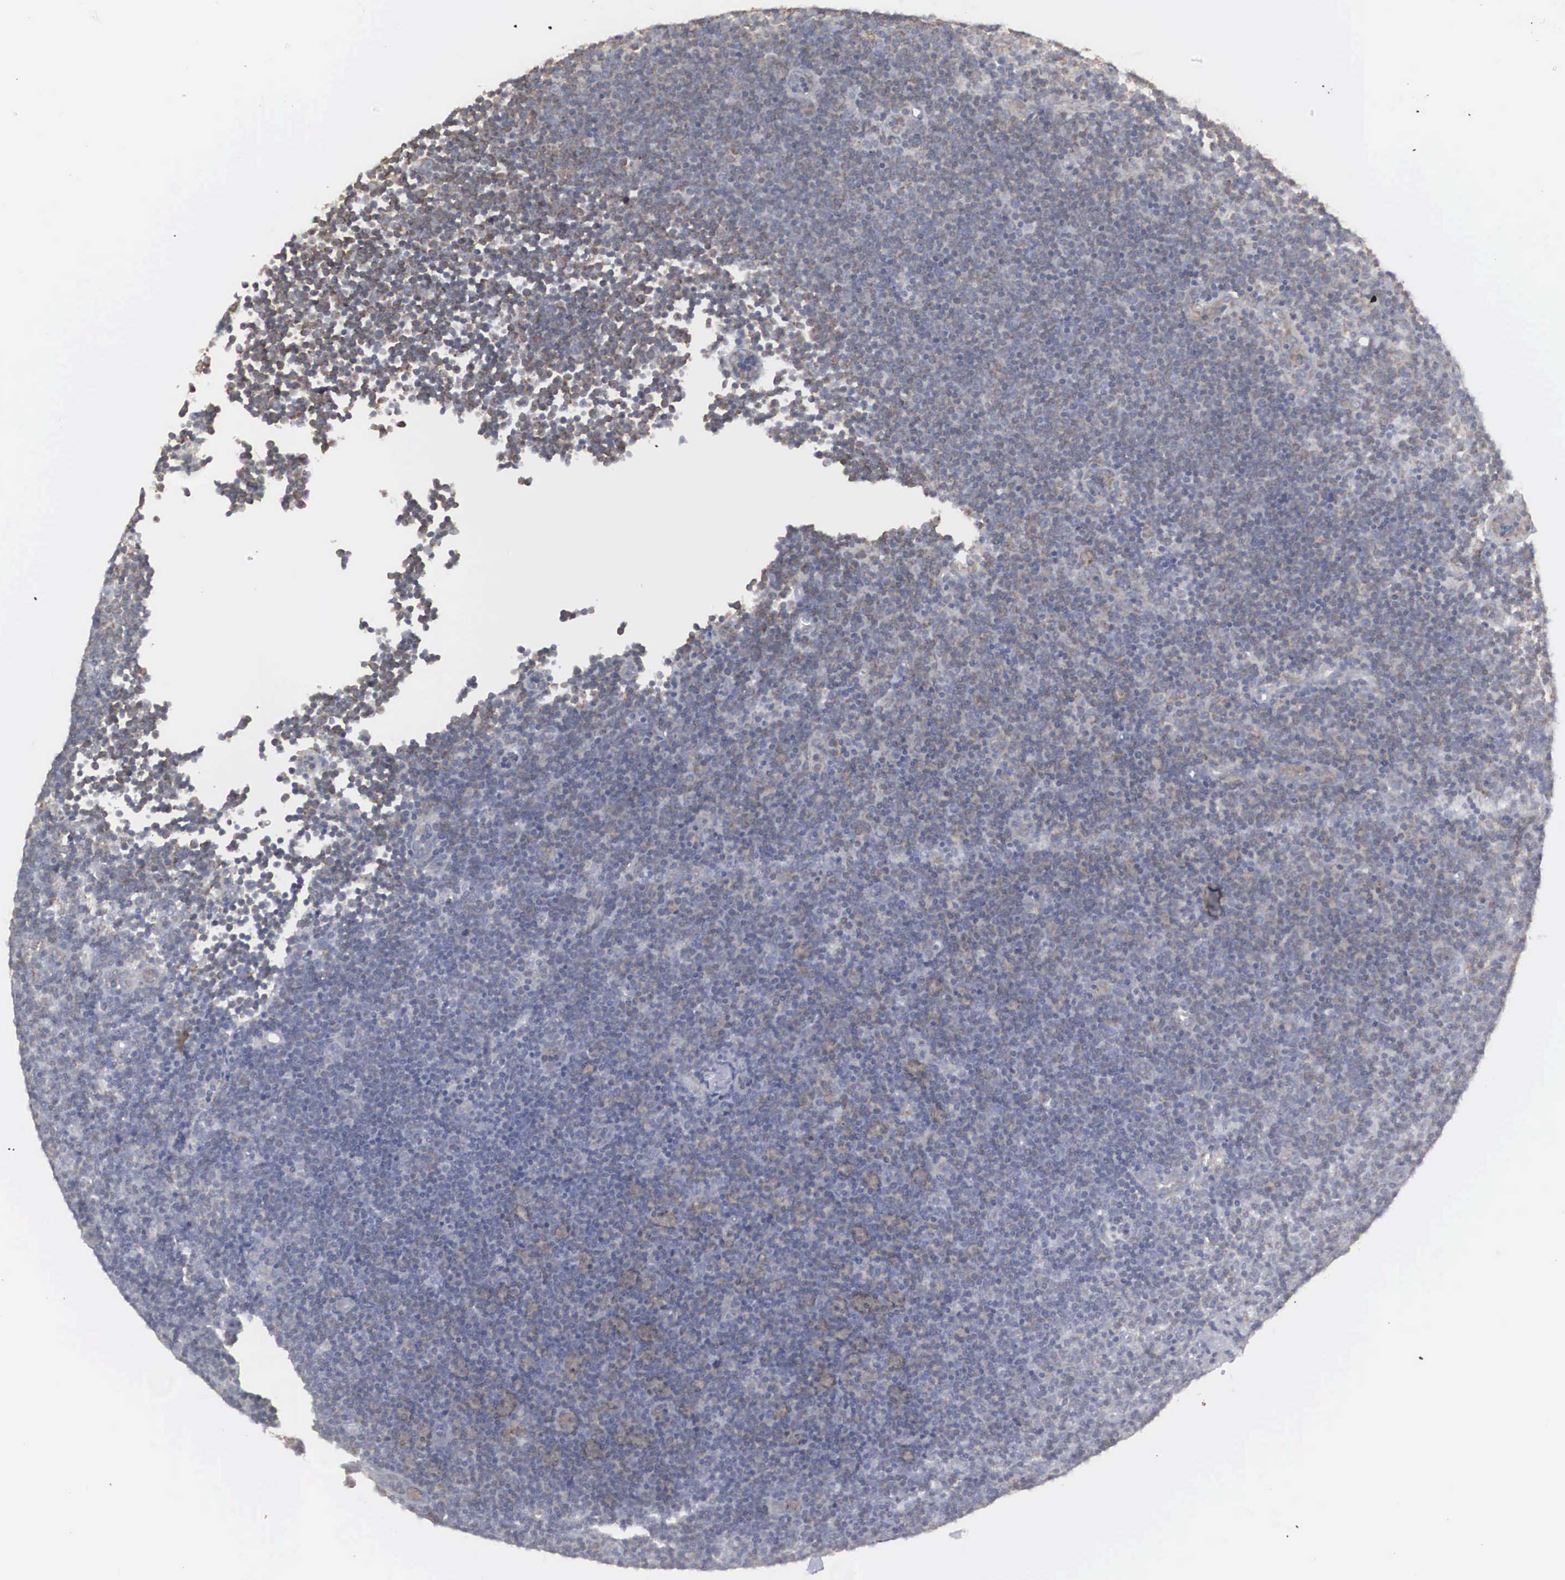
{"staining": {"intensity": "weak", "quantity": "25%-75%", "location": "cytoplasmic/membranous"}, "tissue": "lymphoma", "cell_type": "Tumor cells", "image_type": "cancer", "snomed": [{"axis": "morphology", "description": "Malignant lymphoma, non-Hodgkin's type, Low grade"}, {"axis": "topography", "description": "Lymph node"}], "caption": "Immunohistochemistry (IHC) of human lymphoma demonstrates low levels of weak cytoplasmic/membranous staining in about 25%-75% of tumor cells.", "gene": "MIA2", "patient": {"sex": "male", "age": 57}}